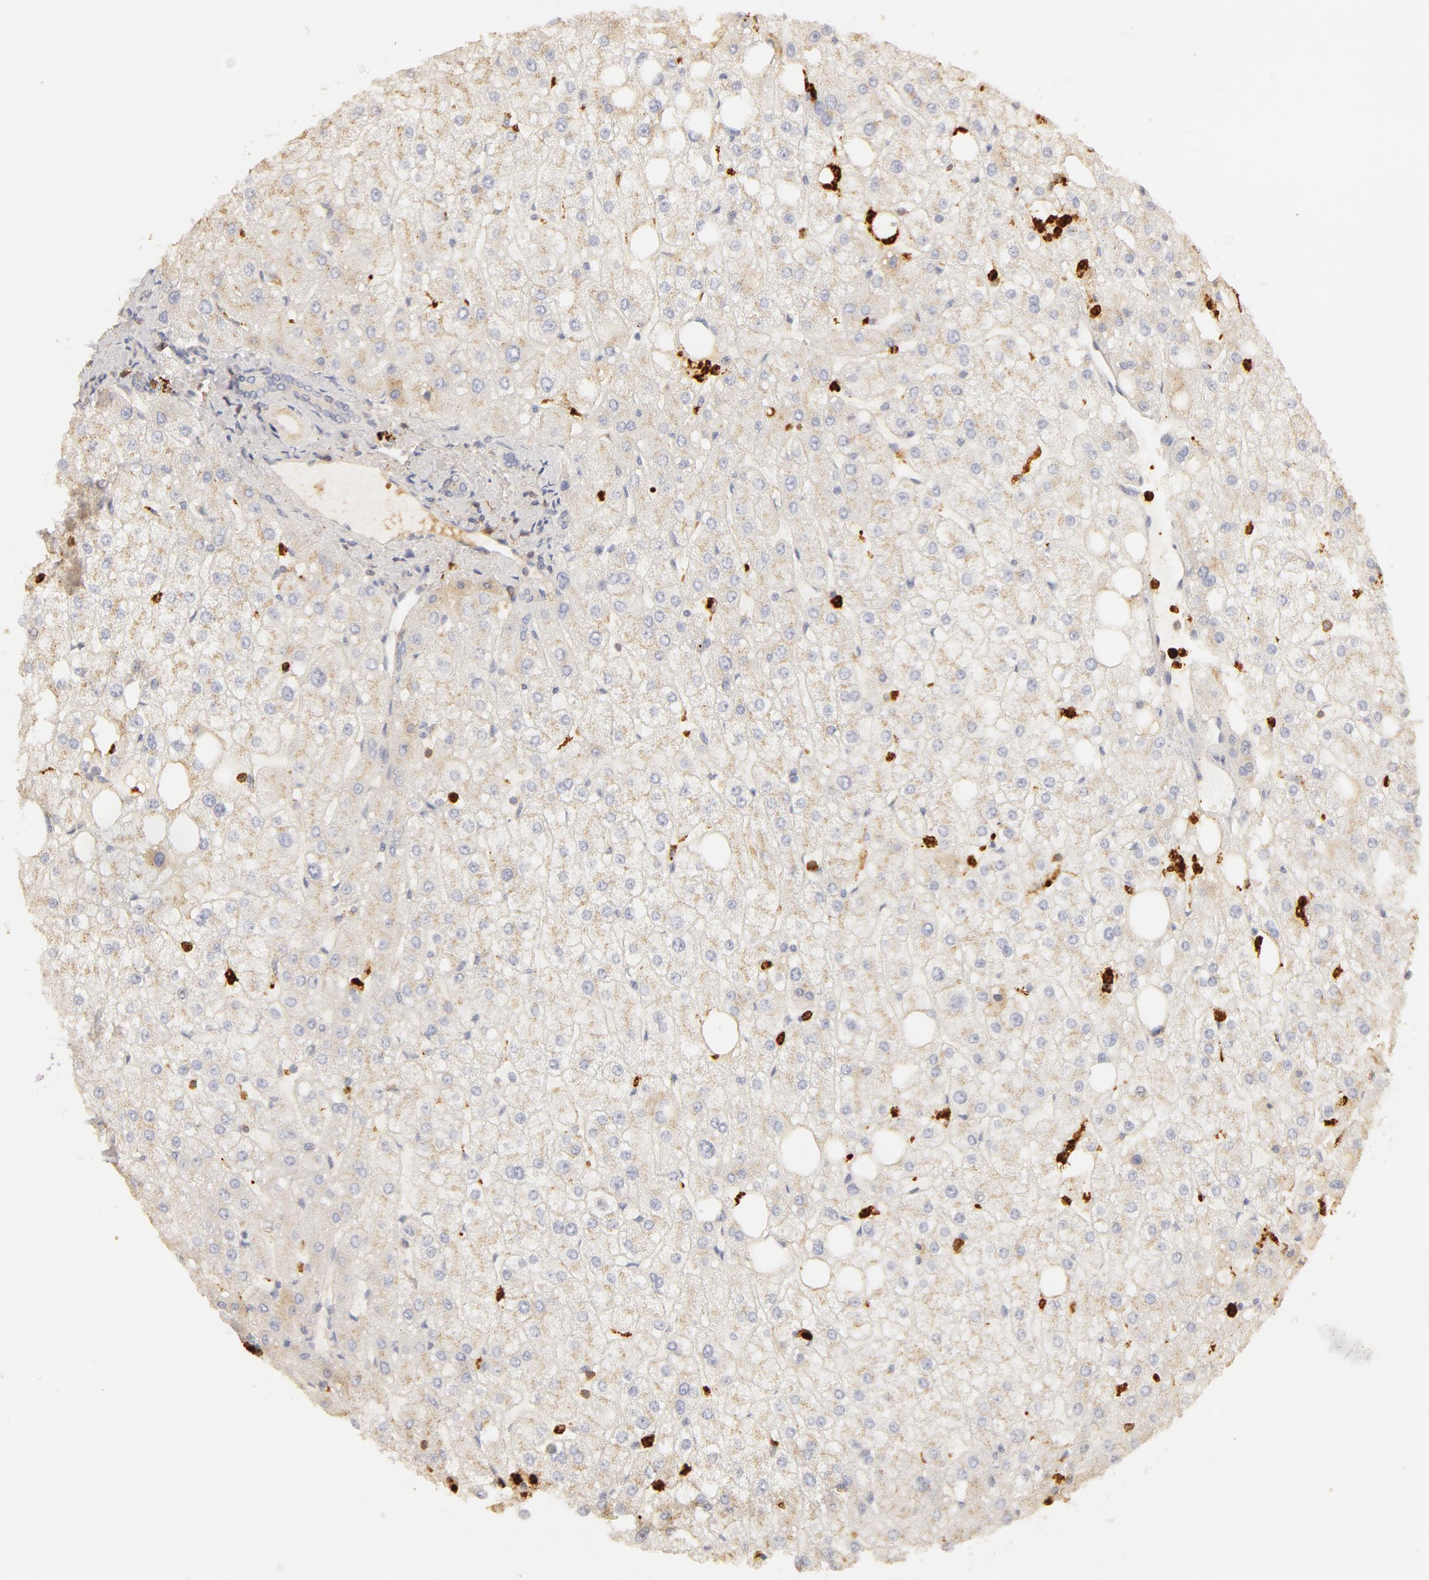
{"staining": {"intensity": "weak", "quantity": ">75%", "location": "cytoplasmic/membranous"}, "tissue": "liver", "cell_type": "Cholangiocytes", "image_type": "normal", "snomed": [{"axis": "morphology", "description": "Normal tissue, NOS"}, {"axis": "topography", "description": "Liver"}], "caption": "Protein expression analysis of benign human liver reveals weak cytoplasmic/membranous expression in about >75% of cholangiocytes.", "gene": "C1R", "patient": {"sex": "male", "age": 35}}